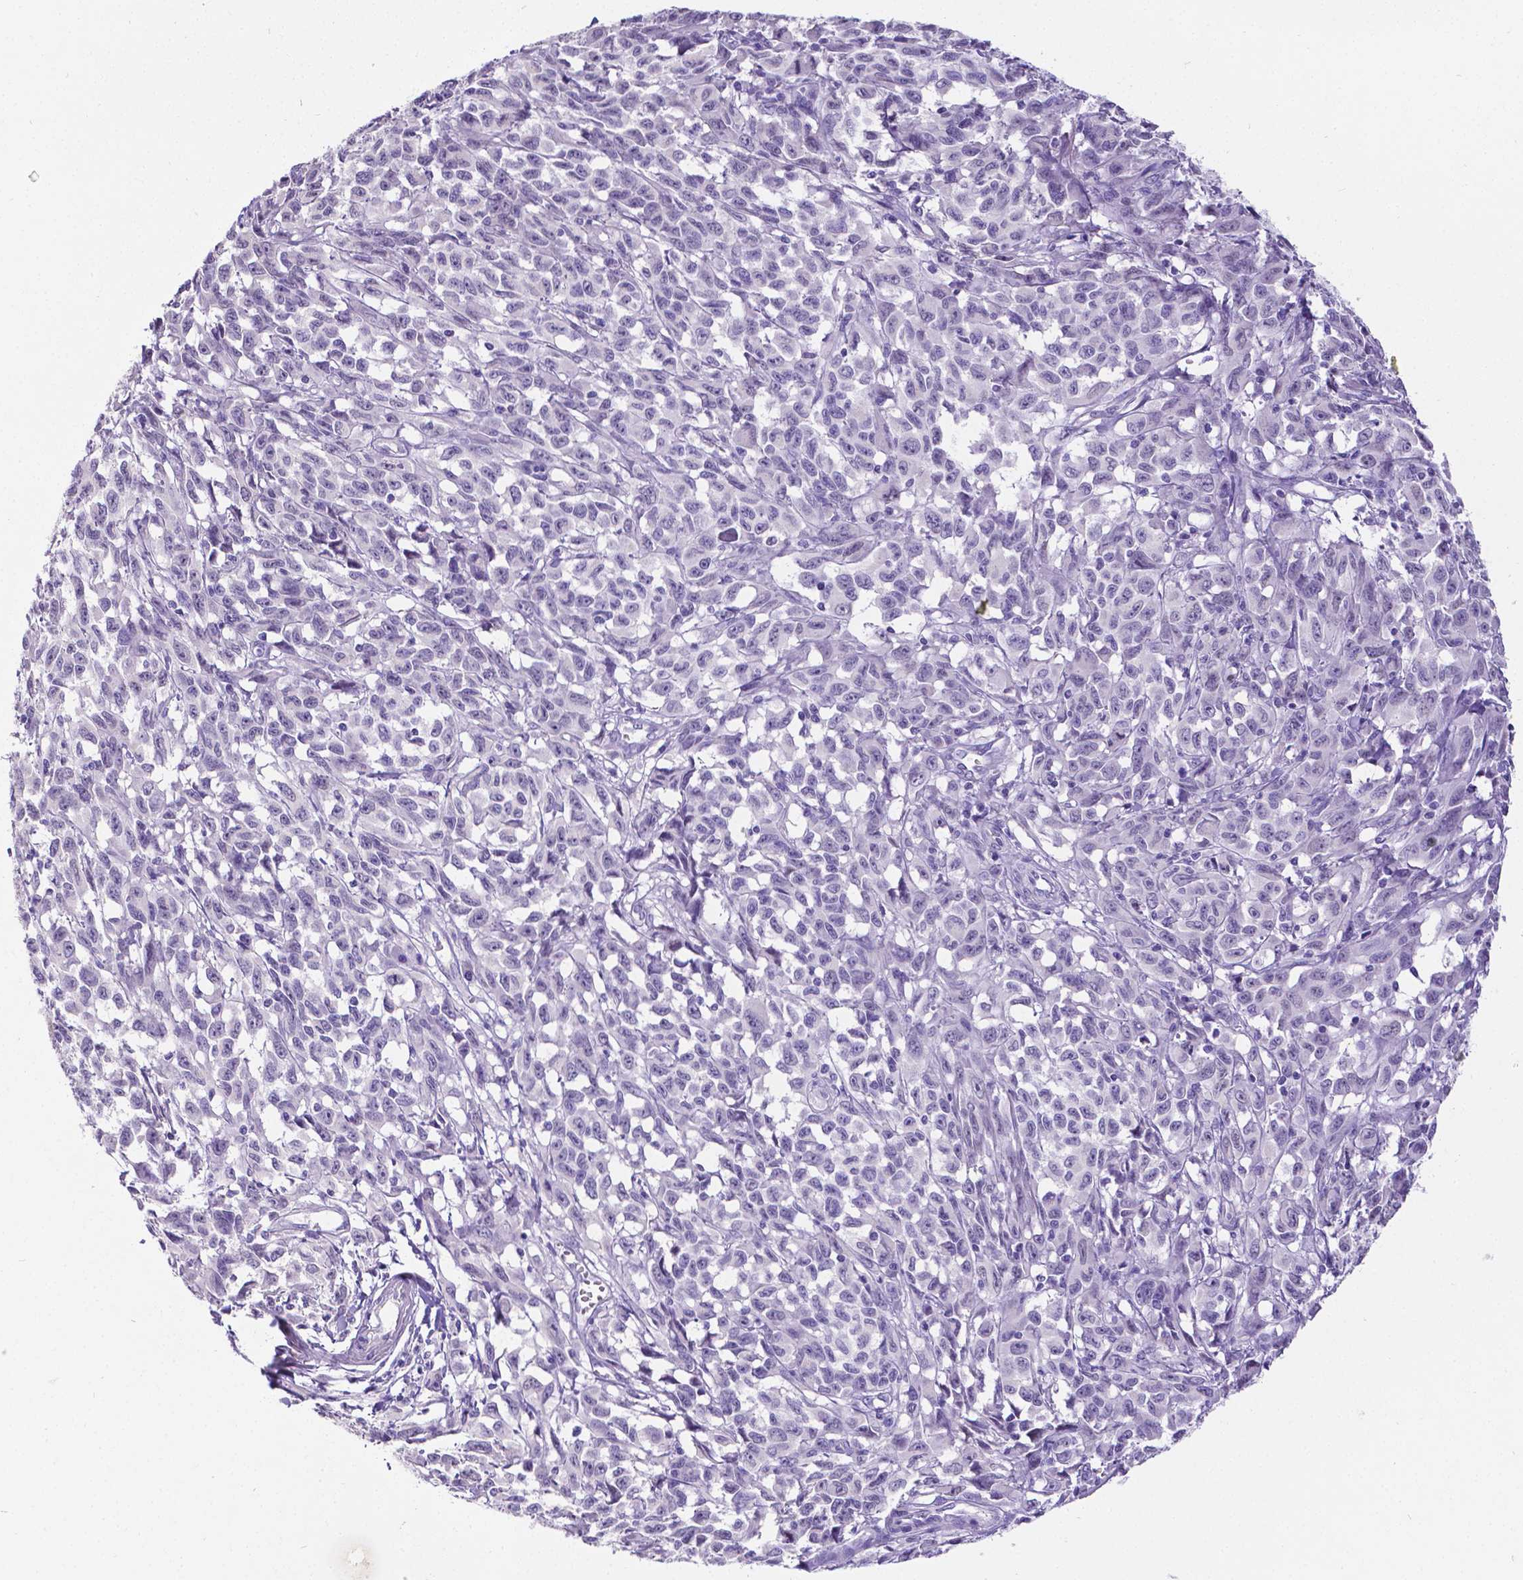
{"staining": {"intensity": "negative", "quantity": "none", "location": "none"}, "tissue": "melanoma", "cell_type": "Tumor cells", "image_type": "cancer", "snomed": [{"axis": "morphology", "description": "Malignant melanoma, NOS"}, {"axis": "topography", "description": "Vulva, labia, clitoris and Bartholin´s gland, NO"}], "caption": "The micrograph demonstrates no significant positivity in tumor cells of malignant melanoma.", "gene": "SATB2", "patient": {"sex": "female", "age": 75}}